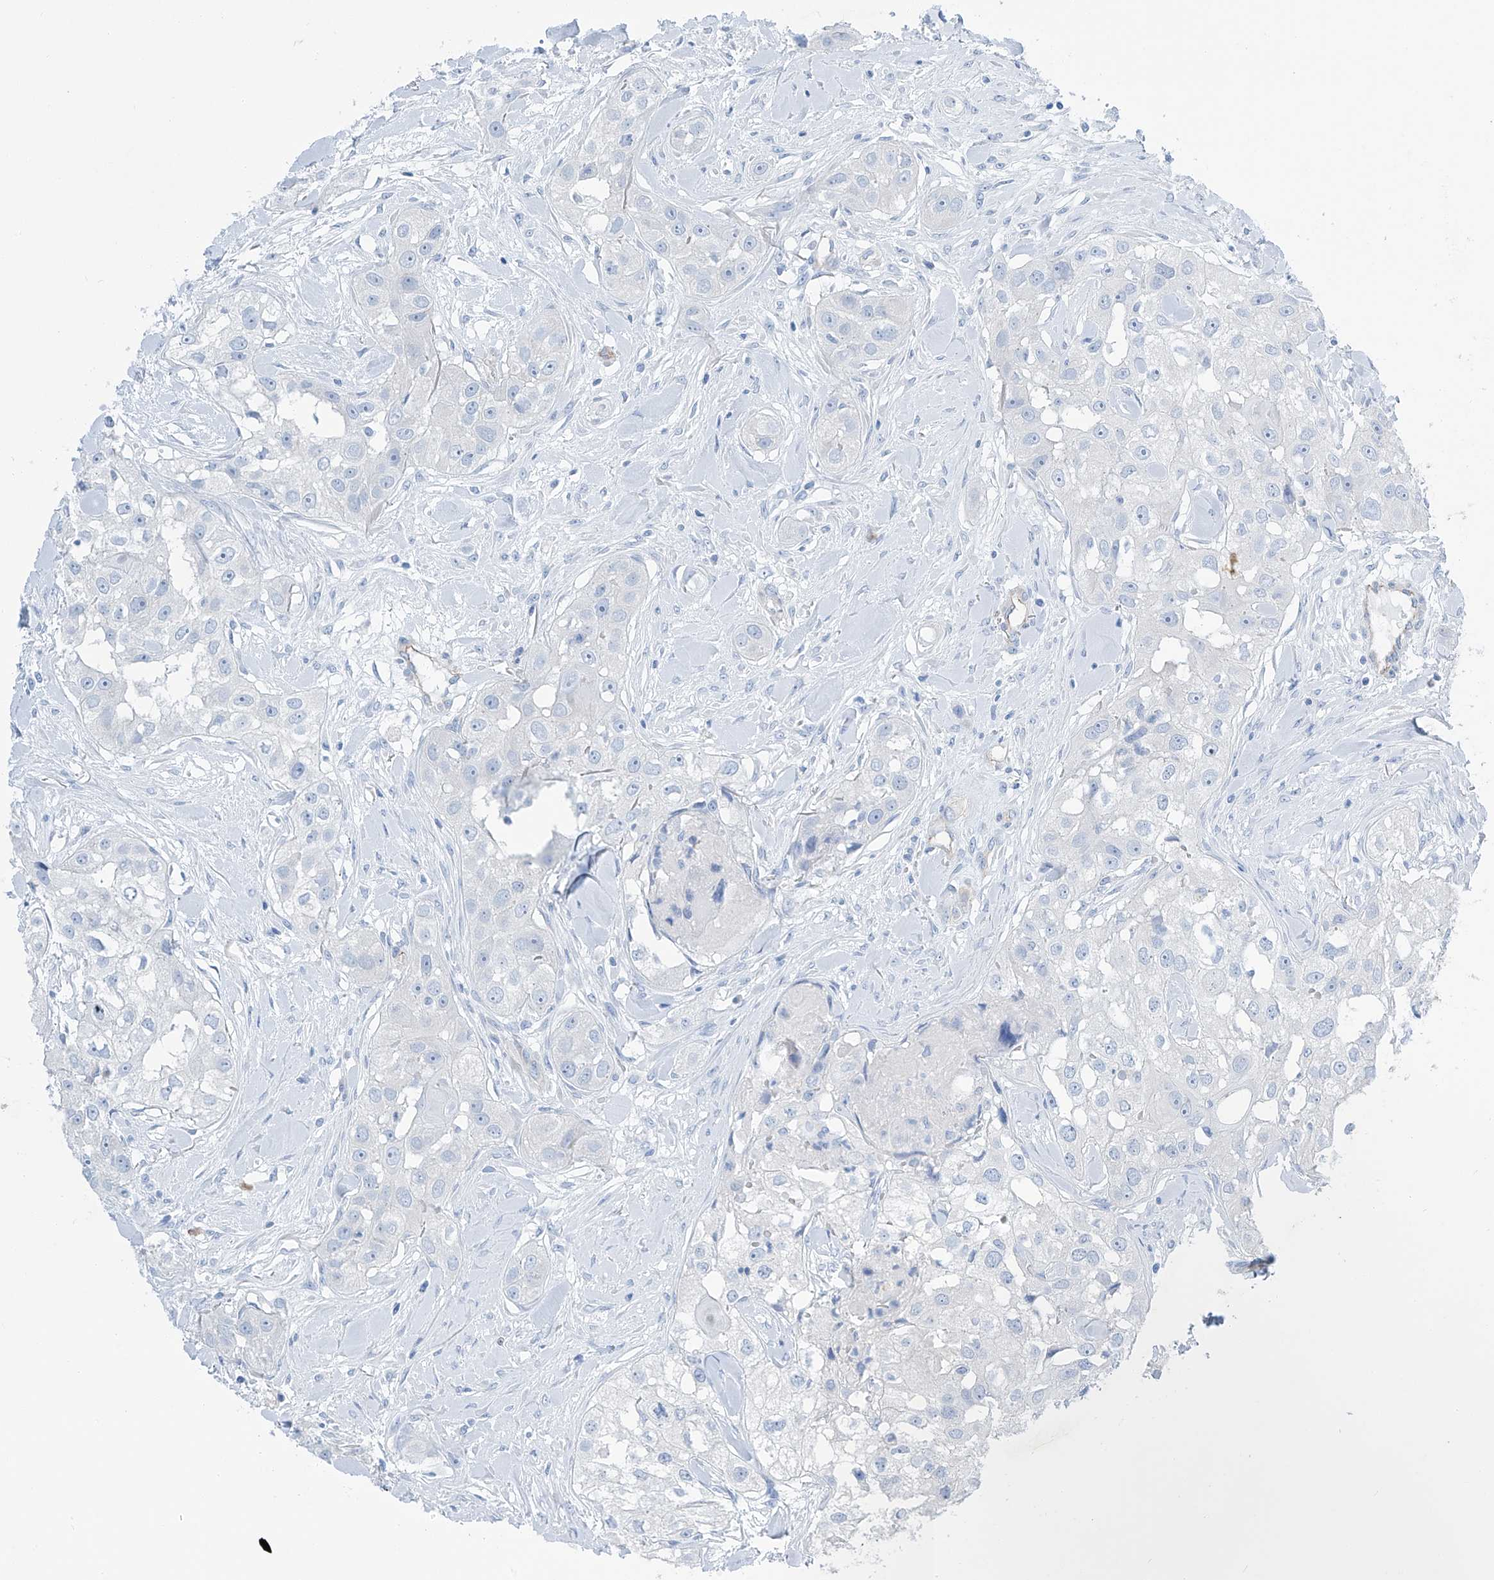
{"staining": {"intensity": "negative", "quantity": "none", "location": "none"}, "tissue": "head and neck cancer", "cell_type": "Tumor cells", "image_type": "cancer", "snomed": [{"axis": "morphology", "description": "Normal tissue, NOS"}, {"axis": "morphology", "description": "Squamous cell carcinoma, NOS"}, {"axis": "topography", "description": "Skeletal muscle"}, {"axis": "topography", "description": "Head-Neck"}], "caption": "Immunohistochemistry of human head and neck squamous cell carcinoma displays no expression in tumor cells. (Brightfield microscopy of DAB (3,3'-diaminobenzidine) immunohistochemistry at high magnification).", "gene": "MAGI1", "patient": {"sex": "male", "age": 51}}